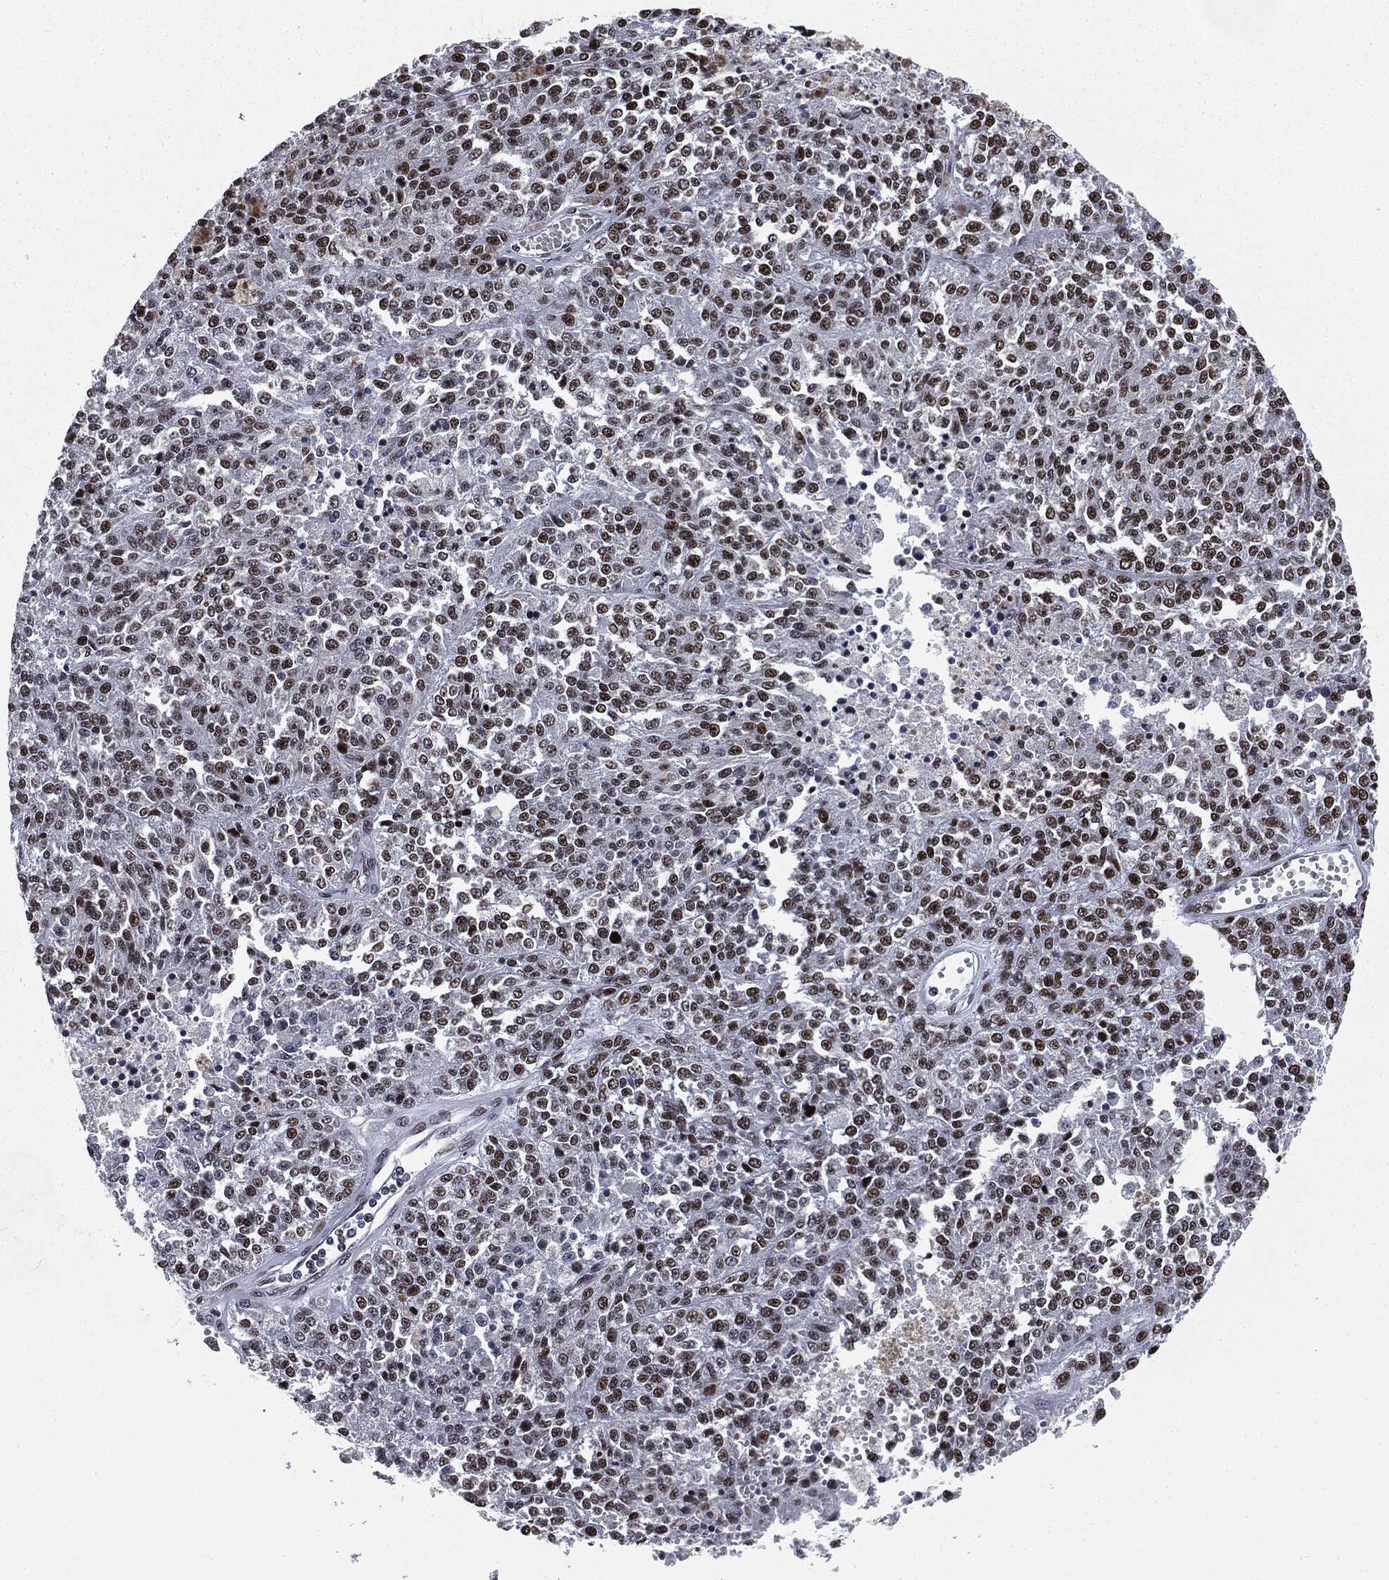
{"staining": {"intensity": "moderate", "quantity": ">75%", "location": "nuclear"}, "tissue": "melanoma", "cell_type": "Tumor cells", "image_type": "cancer", "snomed": [{"axis": "morphology", "description": "Malignant melanoma, Metastatic site"}, {"axis": "topography", "description": "Lymph node"}], "caption": "Immunohistochemical staining of malignant melanoma (metastatic site) demonstrates moderate nuclear protein expression in approximately >75% of tumor cells.", "gene": "MSH2", "patient": {"sex": "female", "age": 64}}